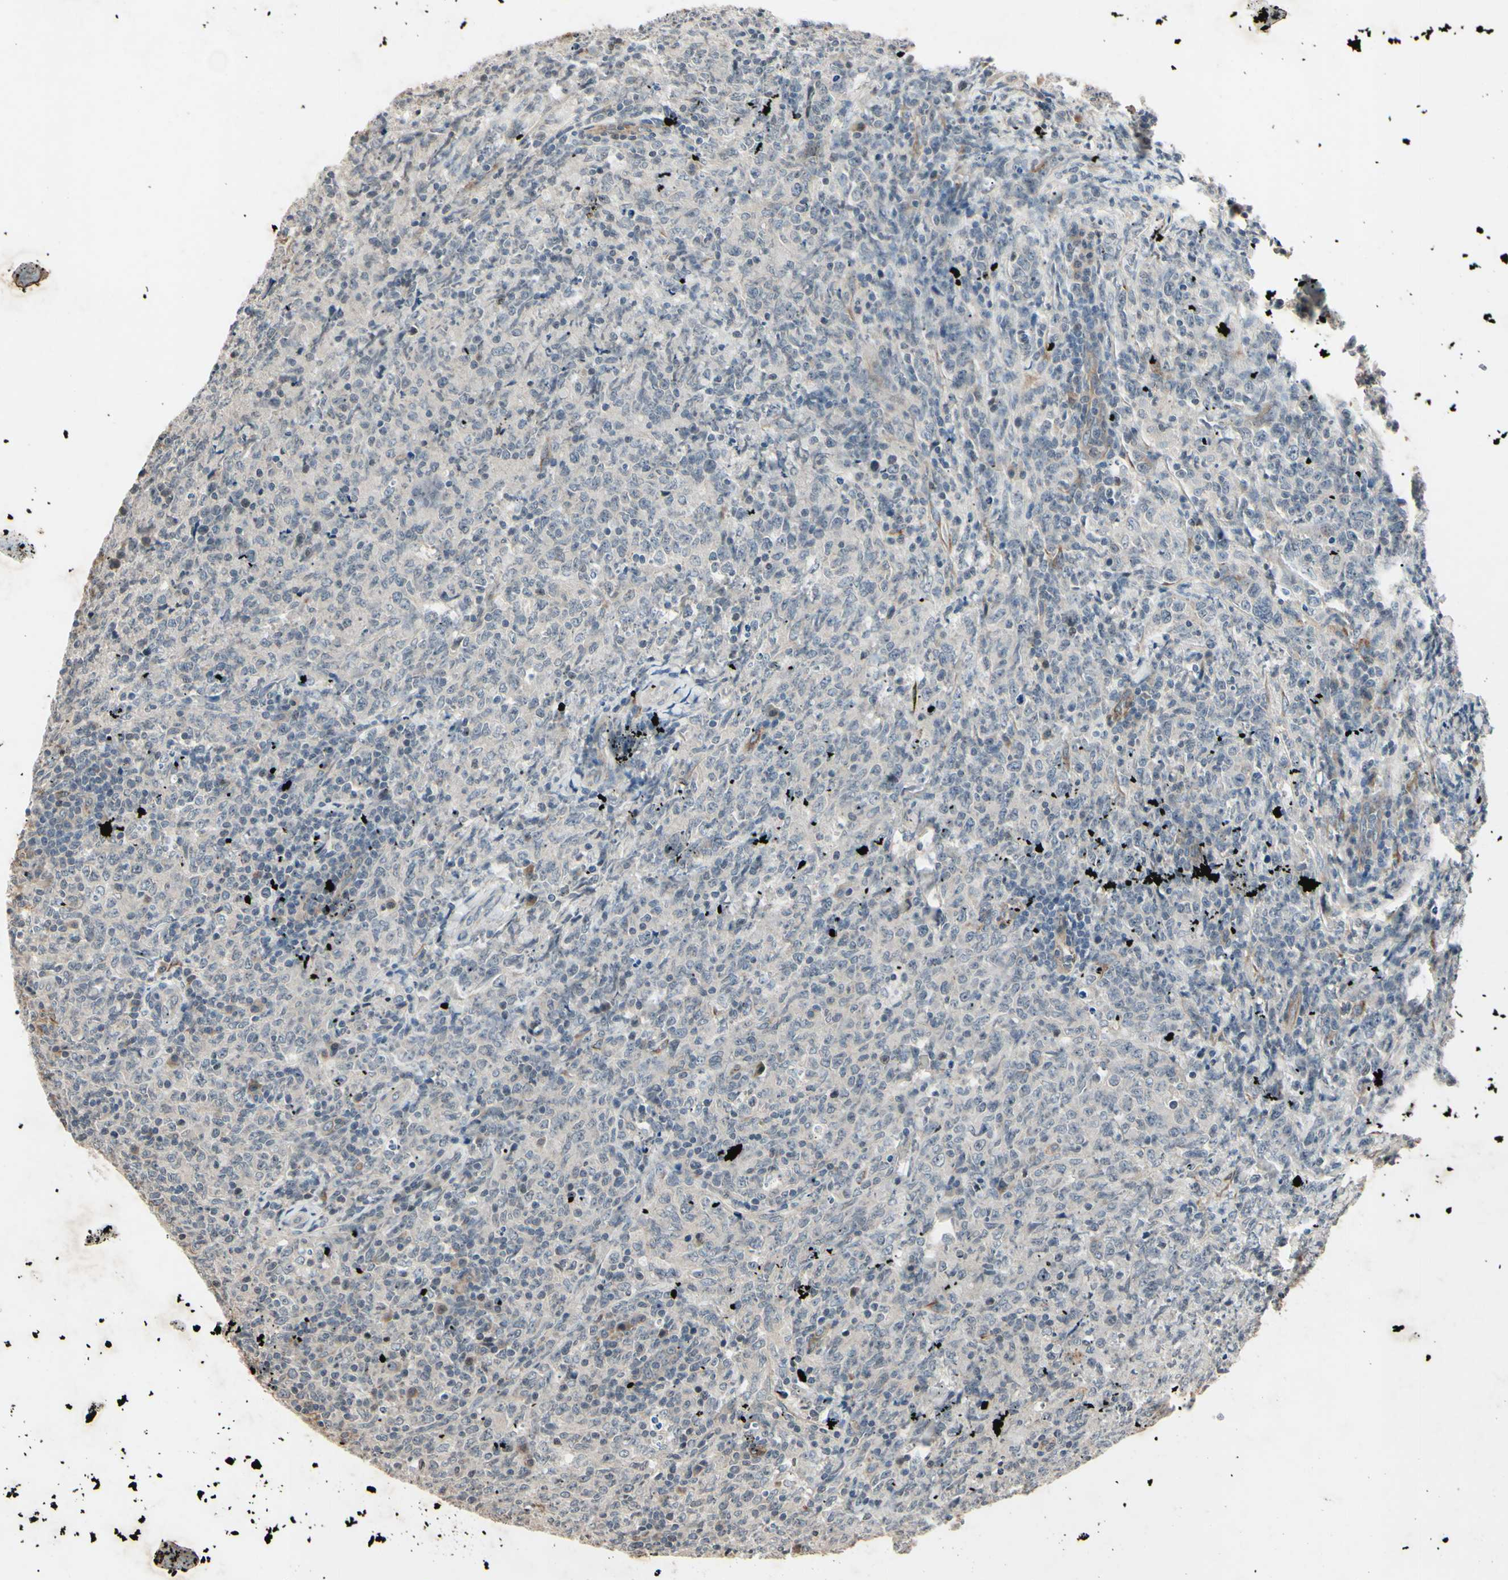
{"staining": {"intensity": "negative", "quantity": "none", "location": "none"}, "tissue": "lymphoma", "cell_type": "Tumor cells", "image_type": "cancer", "snomed": [{"axis": "morphology", "description": "Malignant lymphoma, non-Hodgkin's type, High grade"}, {"axis": "topography", "description": "Tonsil"}], "caption": "Protein analysis of malignant lymphoma, non-Hodgkin's type (high-grade) demonstrates no significant expression in tumor cells. (Stains: DAB (3,3'-diaminobenzidine) immunohistochemistry (IHC) with hematoxylin counter stain, Microscopy: brightfield microscopy at high magnification).", "gene": "AEBP1", "patient": {"sex": "female", "age": 36}}